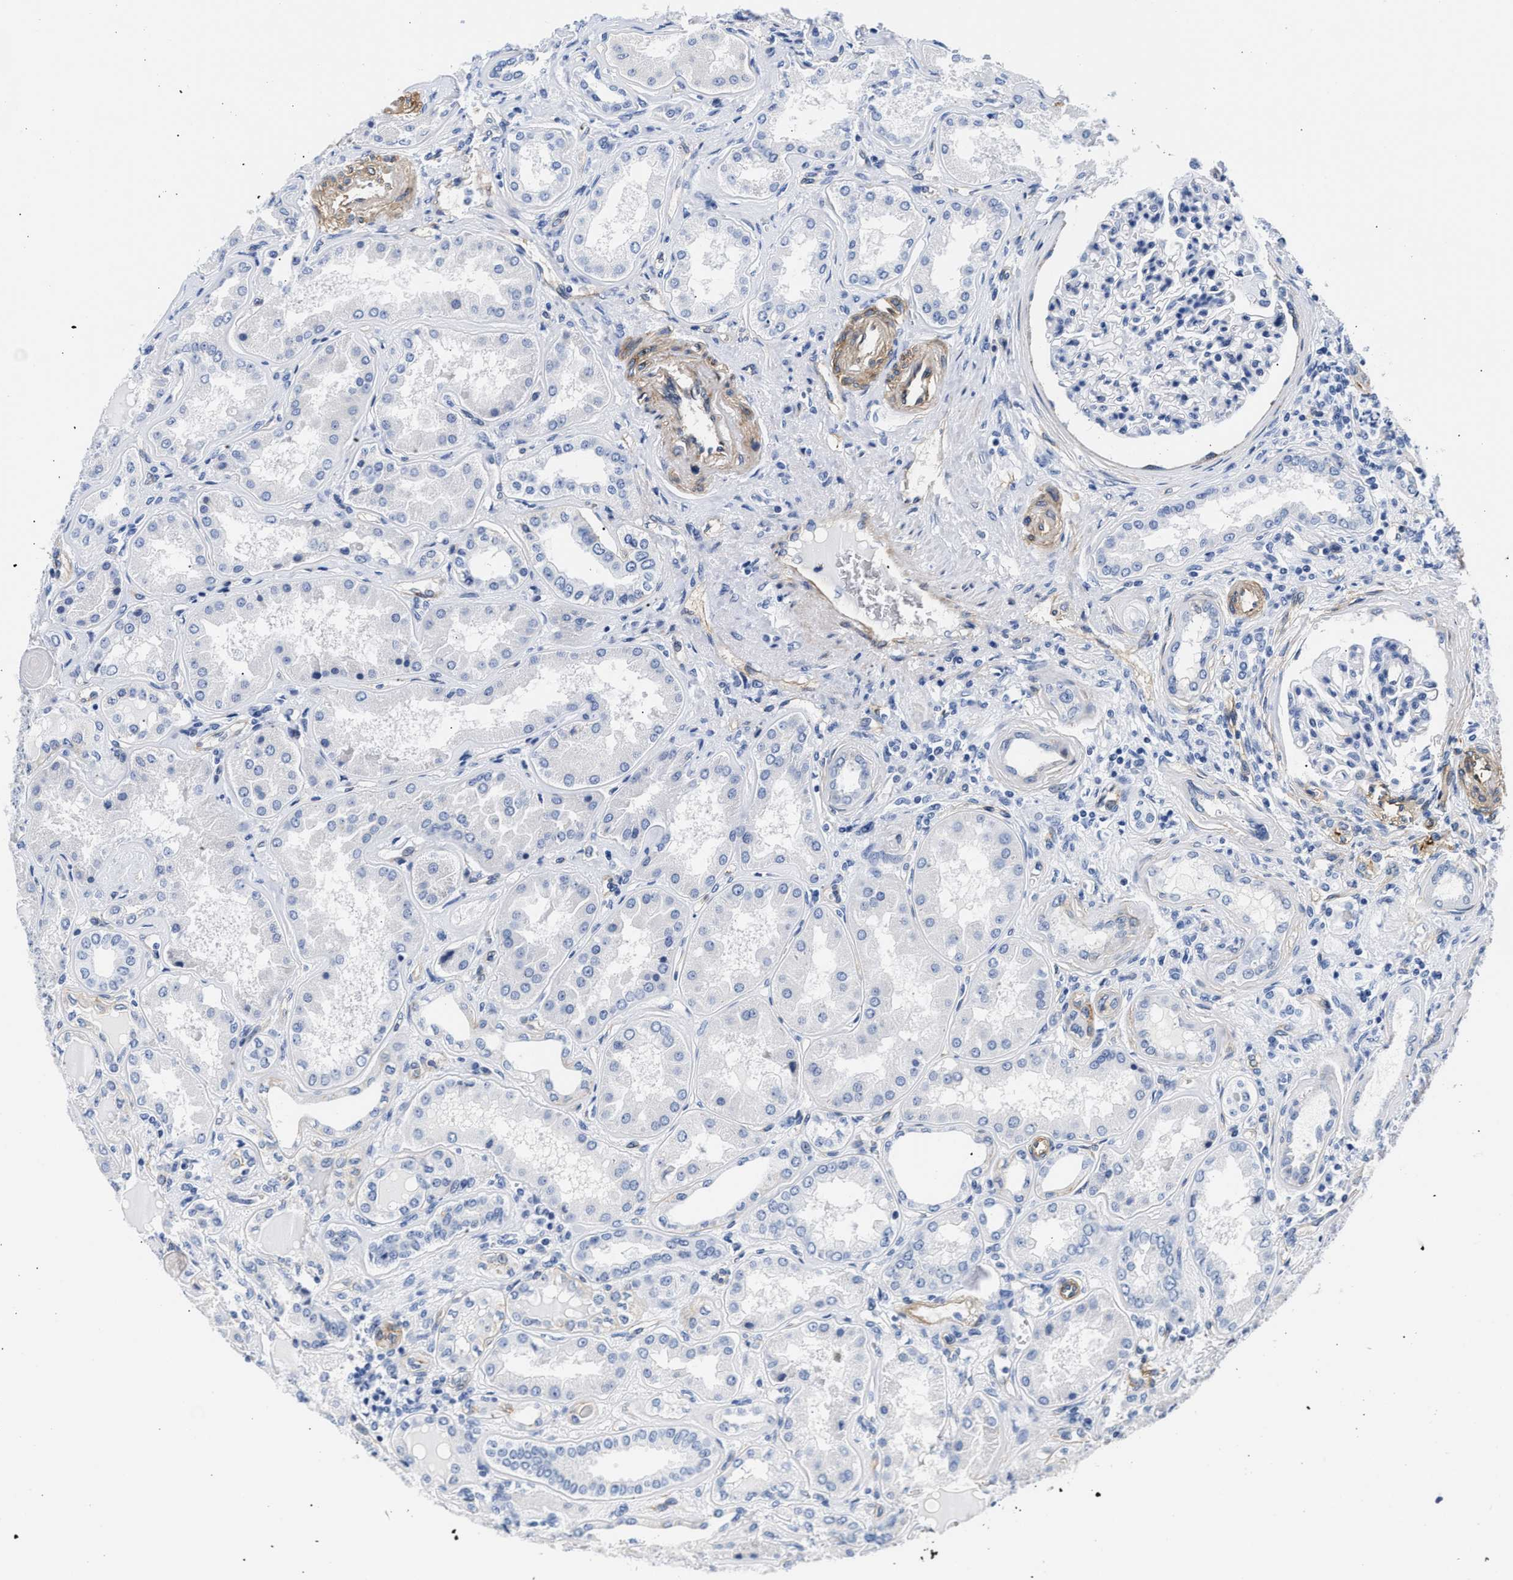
{"staining": {"intensity": "negative", "quantity": "none", "location": "none"}, "tissue": "kidney", "cell_type": "Cells in glomeruli", "image_type": "normal", "snomed": [{"axis": "morphology", "description": "Normal tissue, NOS"}, {"axis": "topography", "description": "Kidney"}], "caption": "This is an IHC histopathology image of benign human kidney. There is no positivity in cells in glomeruli.", "gene": "TRIM29", "patient": {"sex": "female", "age": 56}}